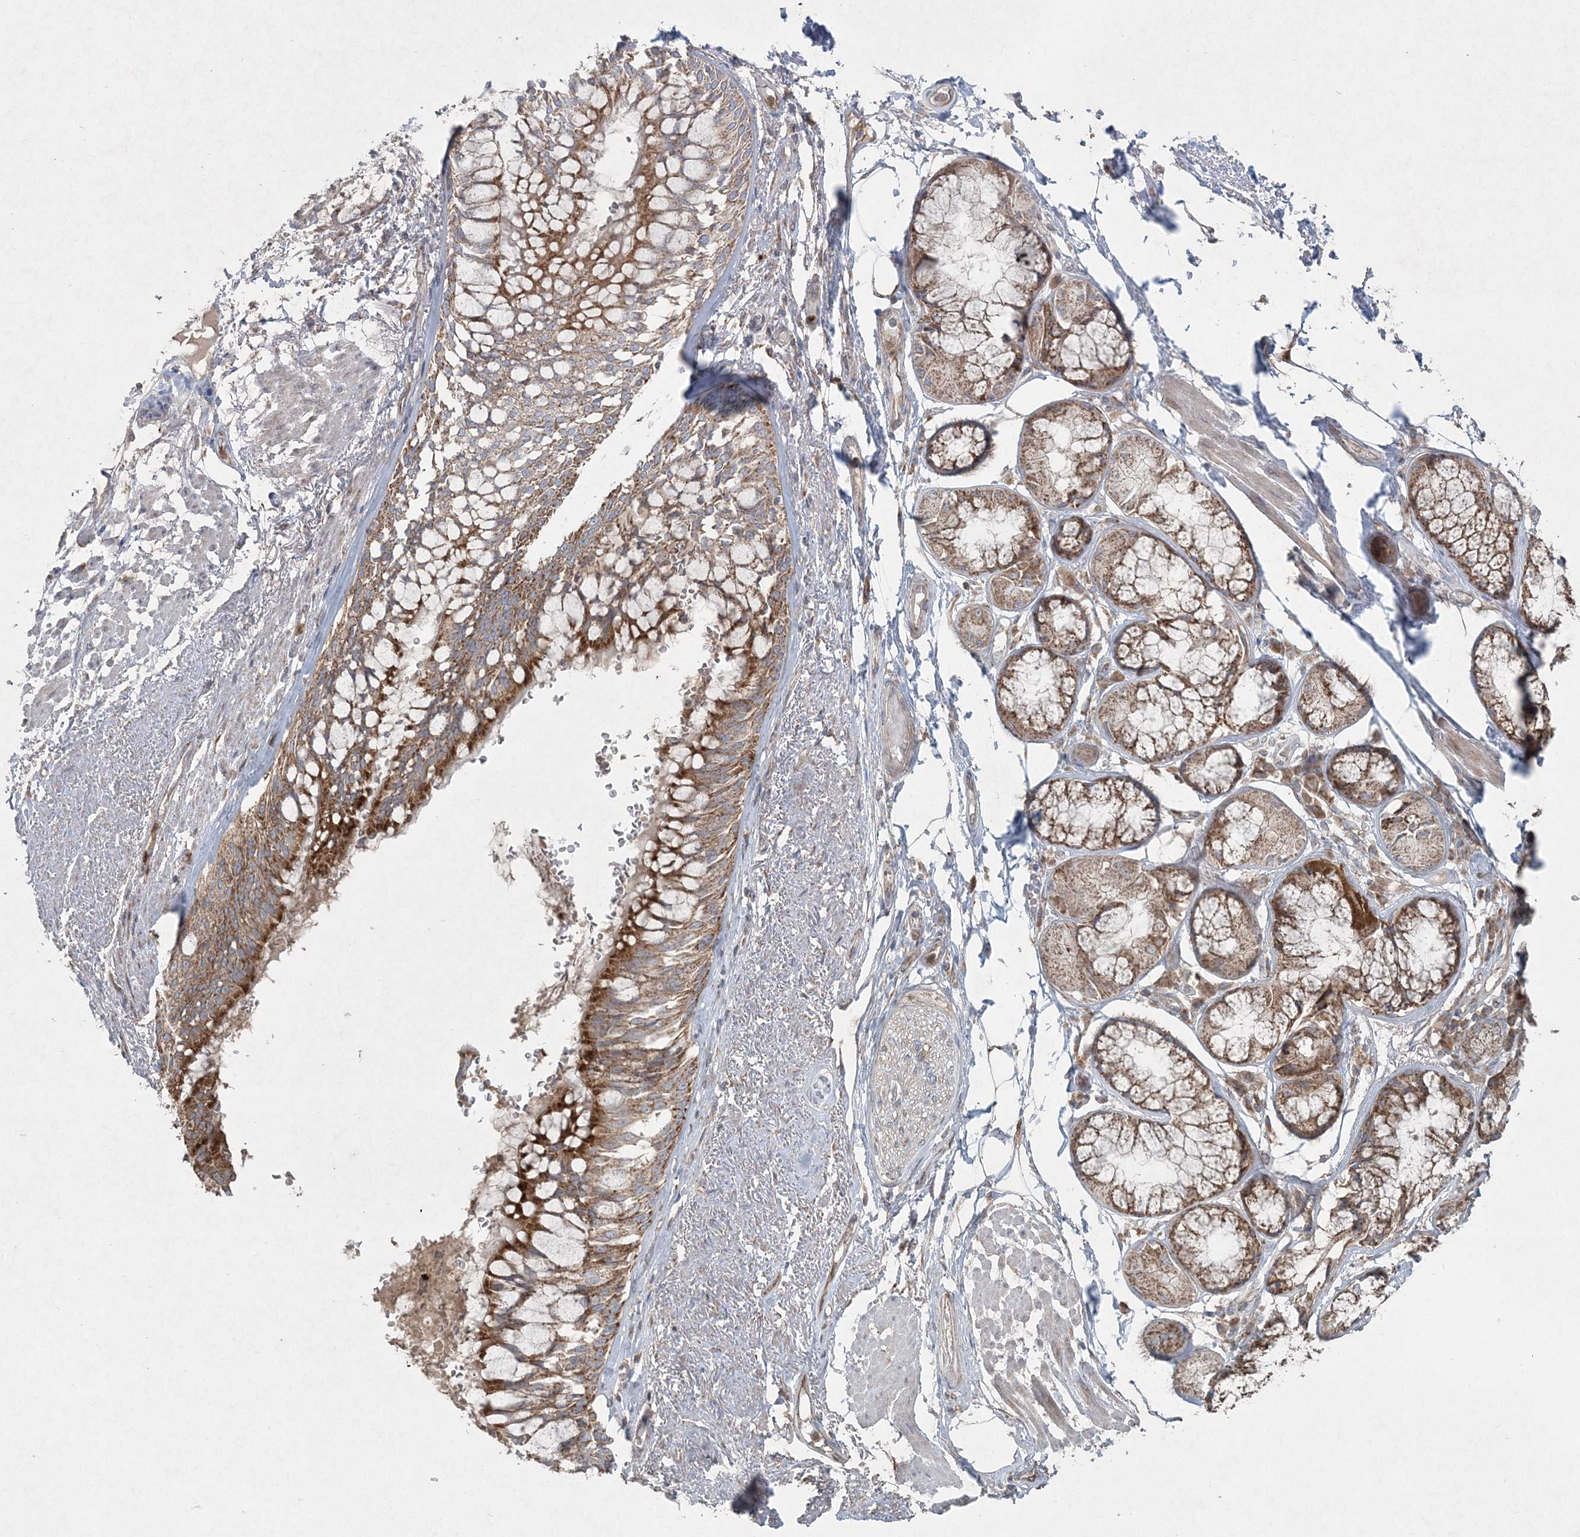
{"staining": {"intensity": "weak", "quantity": ">75%", "location": "cytoplasmic/membranous"}, "tissue": "adipose tissue", "cell_type": "Adipocytes", "image_type": "normal", "snomed": [{"axis": "morphology", "description": "Normal tissue, NOS"}, {"axis": "topography", "description": "Bronchus"}], "caption": "Human adipose tissue stained for a protein (brown) demonstrates weak cytoplasmic/membranous positive staining in approximately >75% of adipocytes.", "gene": "LRPPRC", "patient": {"sex": "male", "age": 66}}